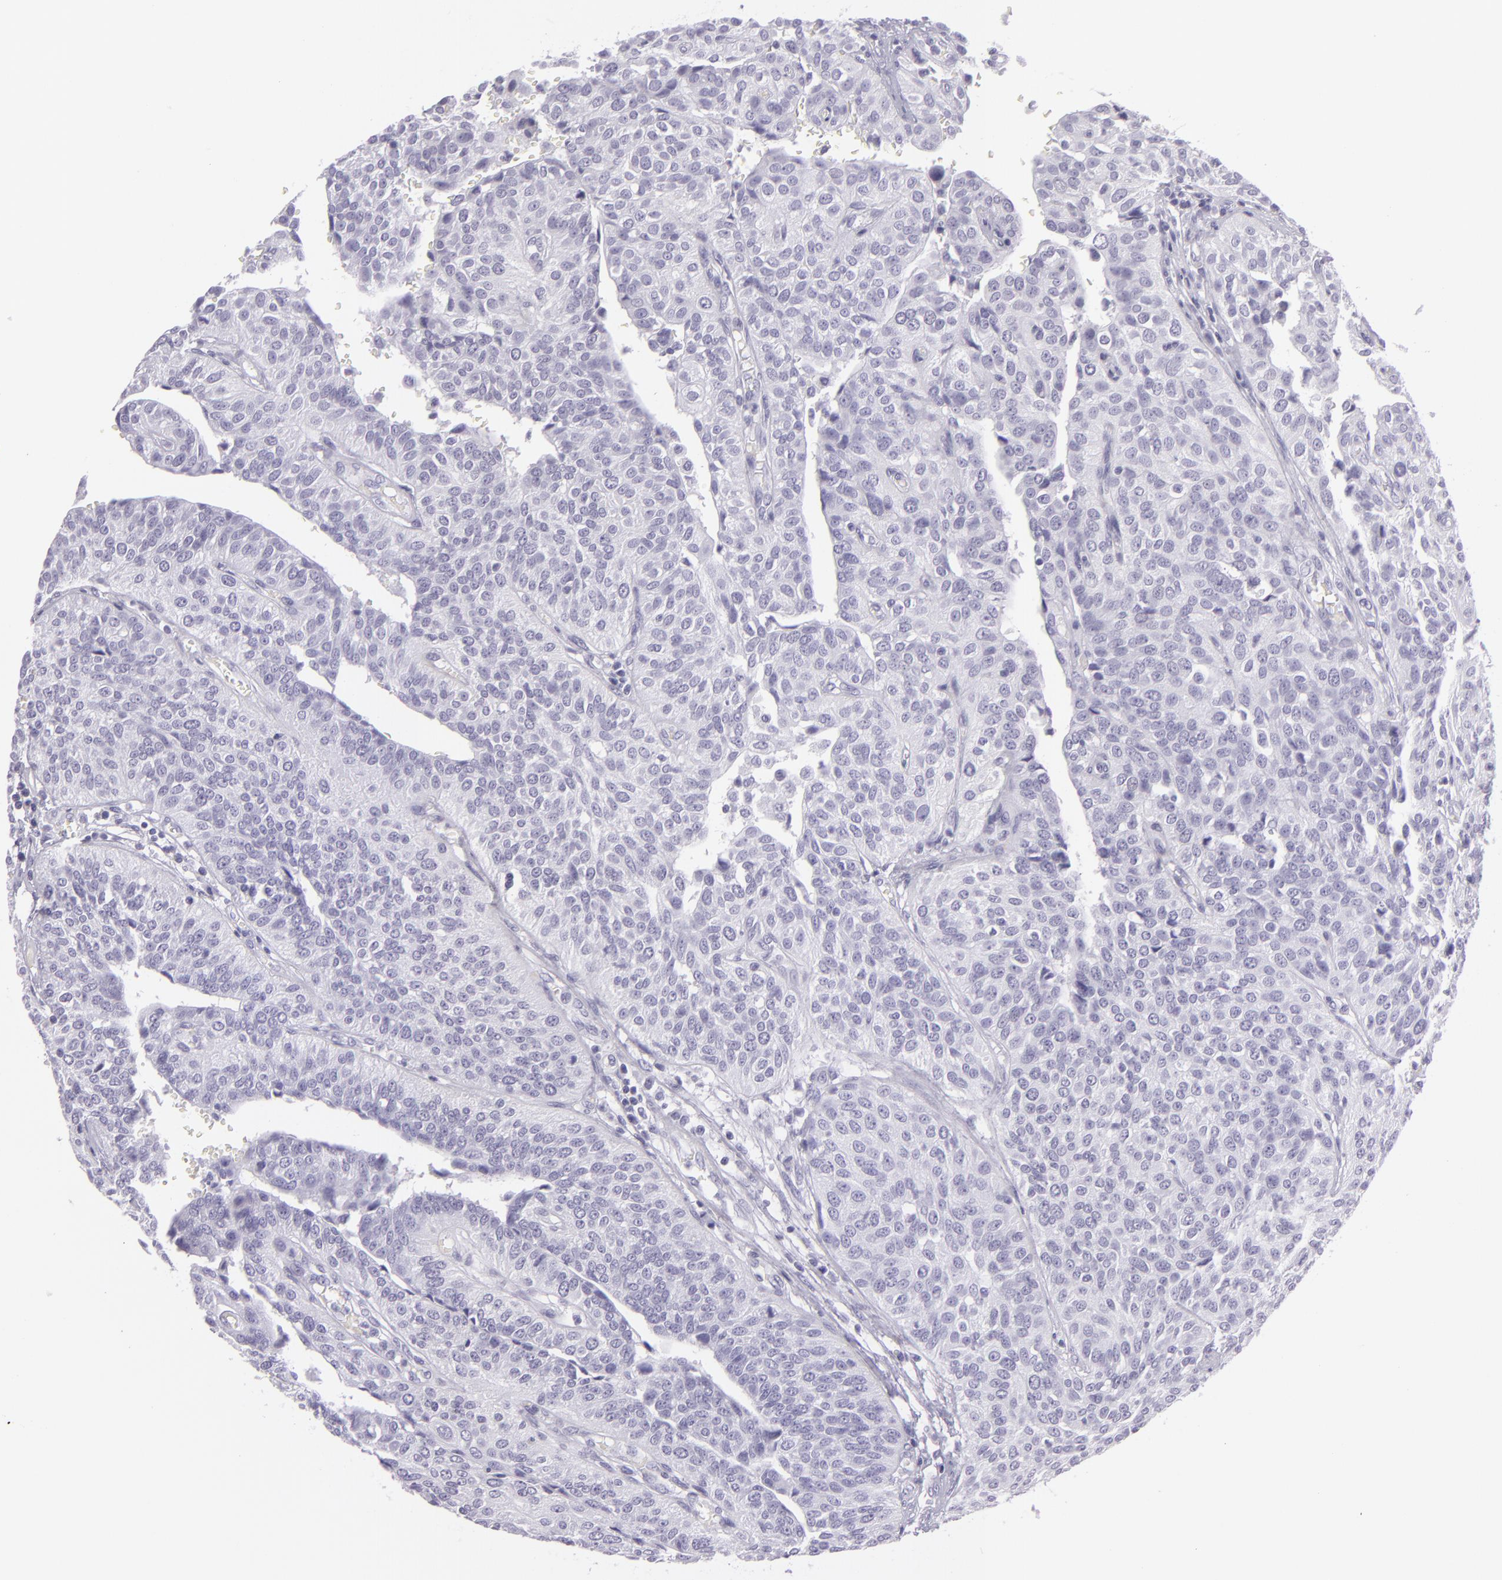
{"staining": {"intensity": "negative", "quantity": "none", "location": "none"}, "tissue": "urothelial cancer", "cell_type": "Tumor cells", "image_type": "cancer", "snomed": [{"axis": "morphology", "description": "Urothelial carcinoma, High grade"}, {"axis": "topography", "description": "Urinary bladder"}], "caption": "Tumor cells show no significant protein expression in high-grade urothelial carcinoma. Nuclei are stained in blue.", "gene": "MUC6", "patient": {"sex": "male", "age": 56}}